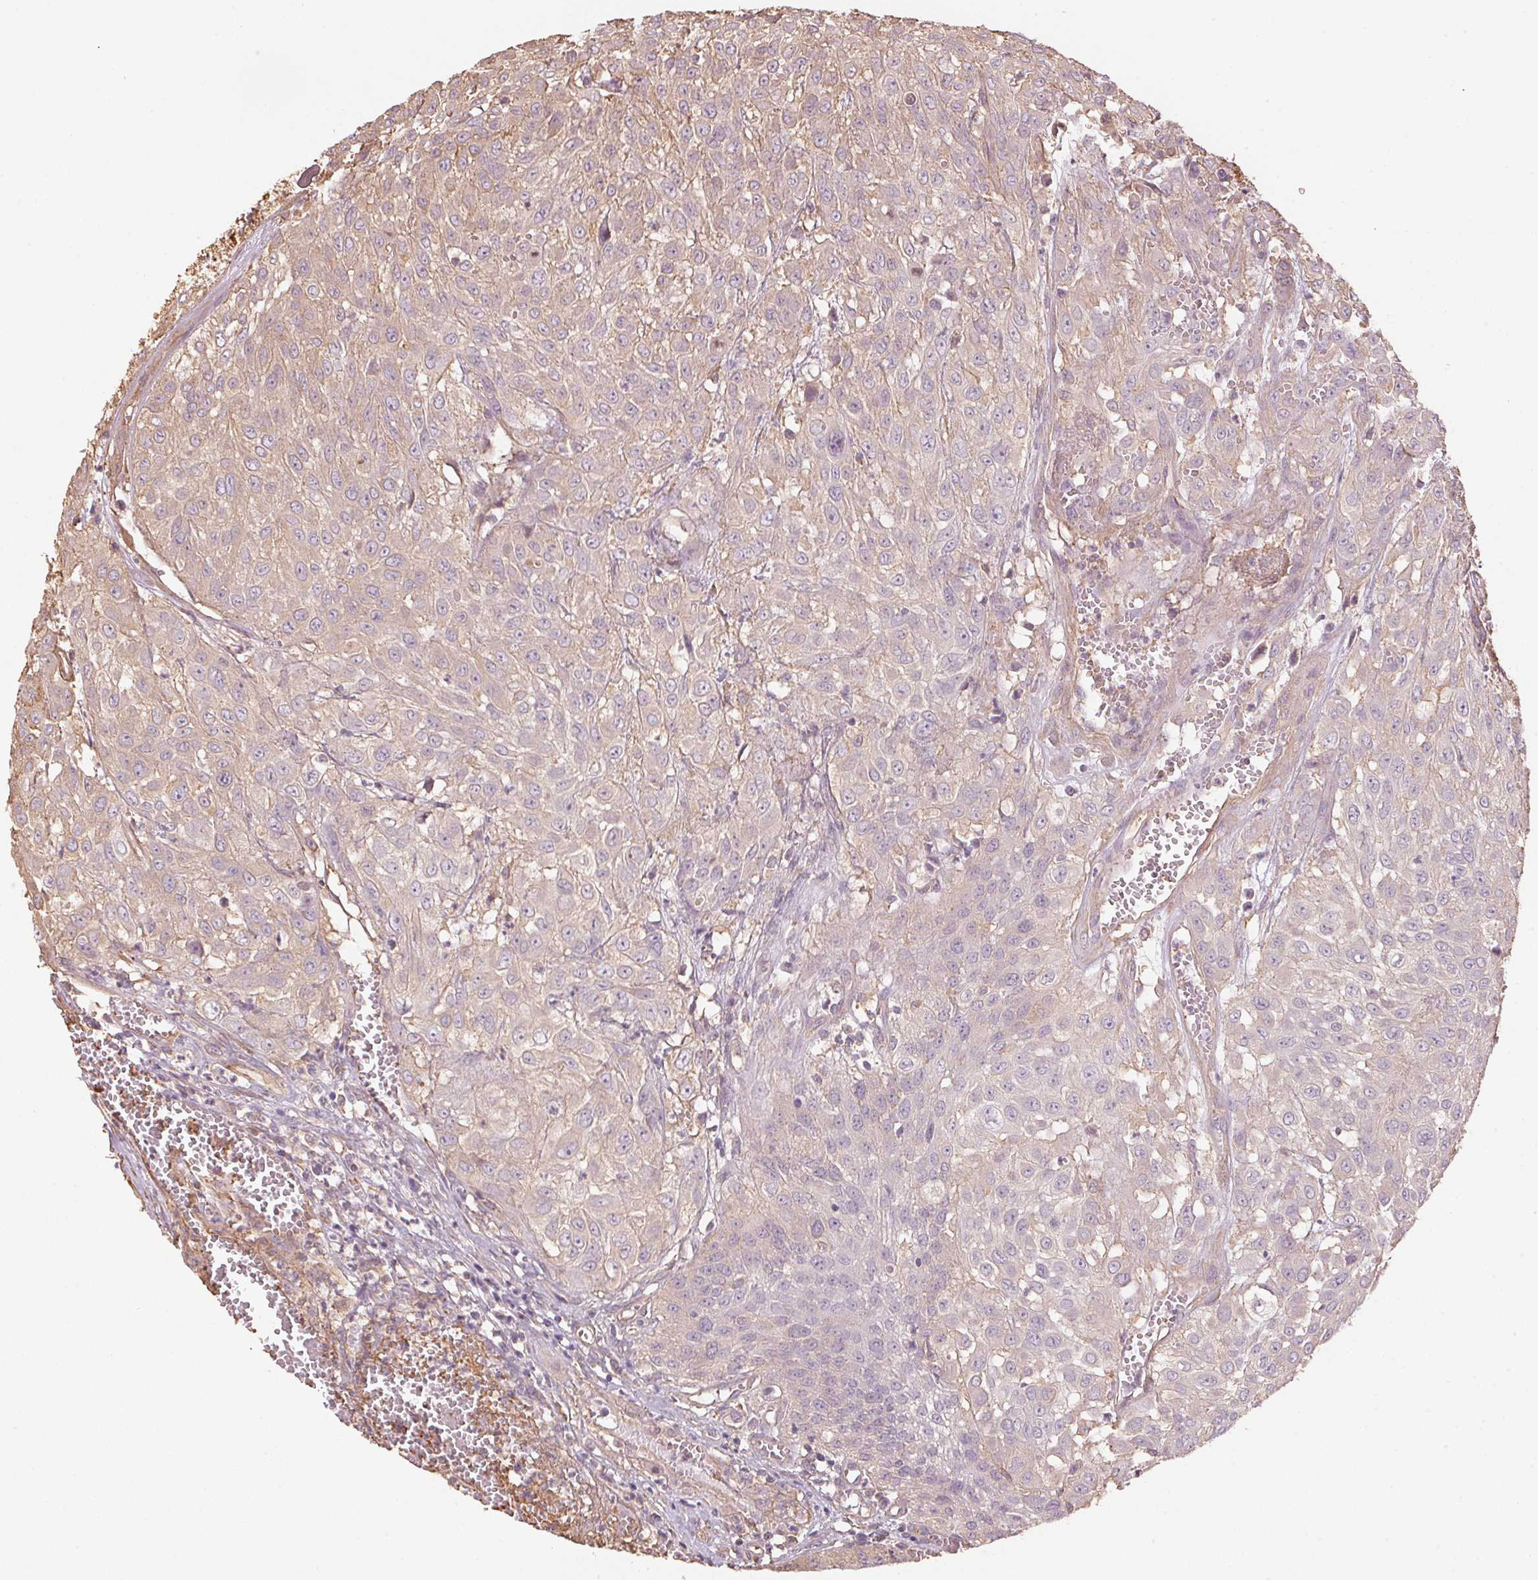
{"staining": {"intensity": "weak", "quantity": "25%-75%", "location": "cytoplasmic/membranous"}, "tissue": "urothelial cancer", "cell_type": "Tumor cells", "image_type": "cancer", "snomed": [{"axis": "morphology", "description": "Urothelial carcinoma, High grade"}, {"axis": "topography", "description": "Urinary bladder"}], "caption": "Urothelial cancer stained with a protein marker reveals weak staining in tumor cells.", "gene": "QDPR", "patient": {"sex": "male", "age": 57}}